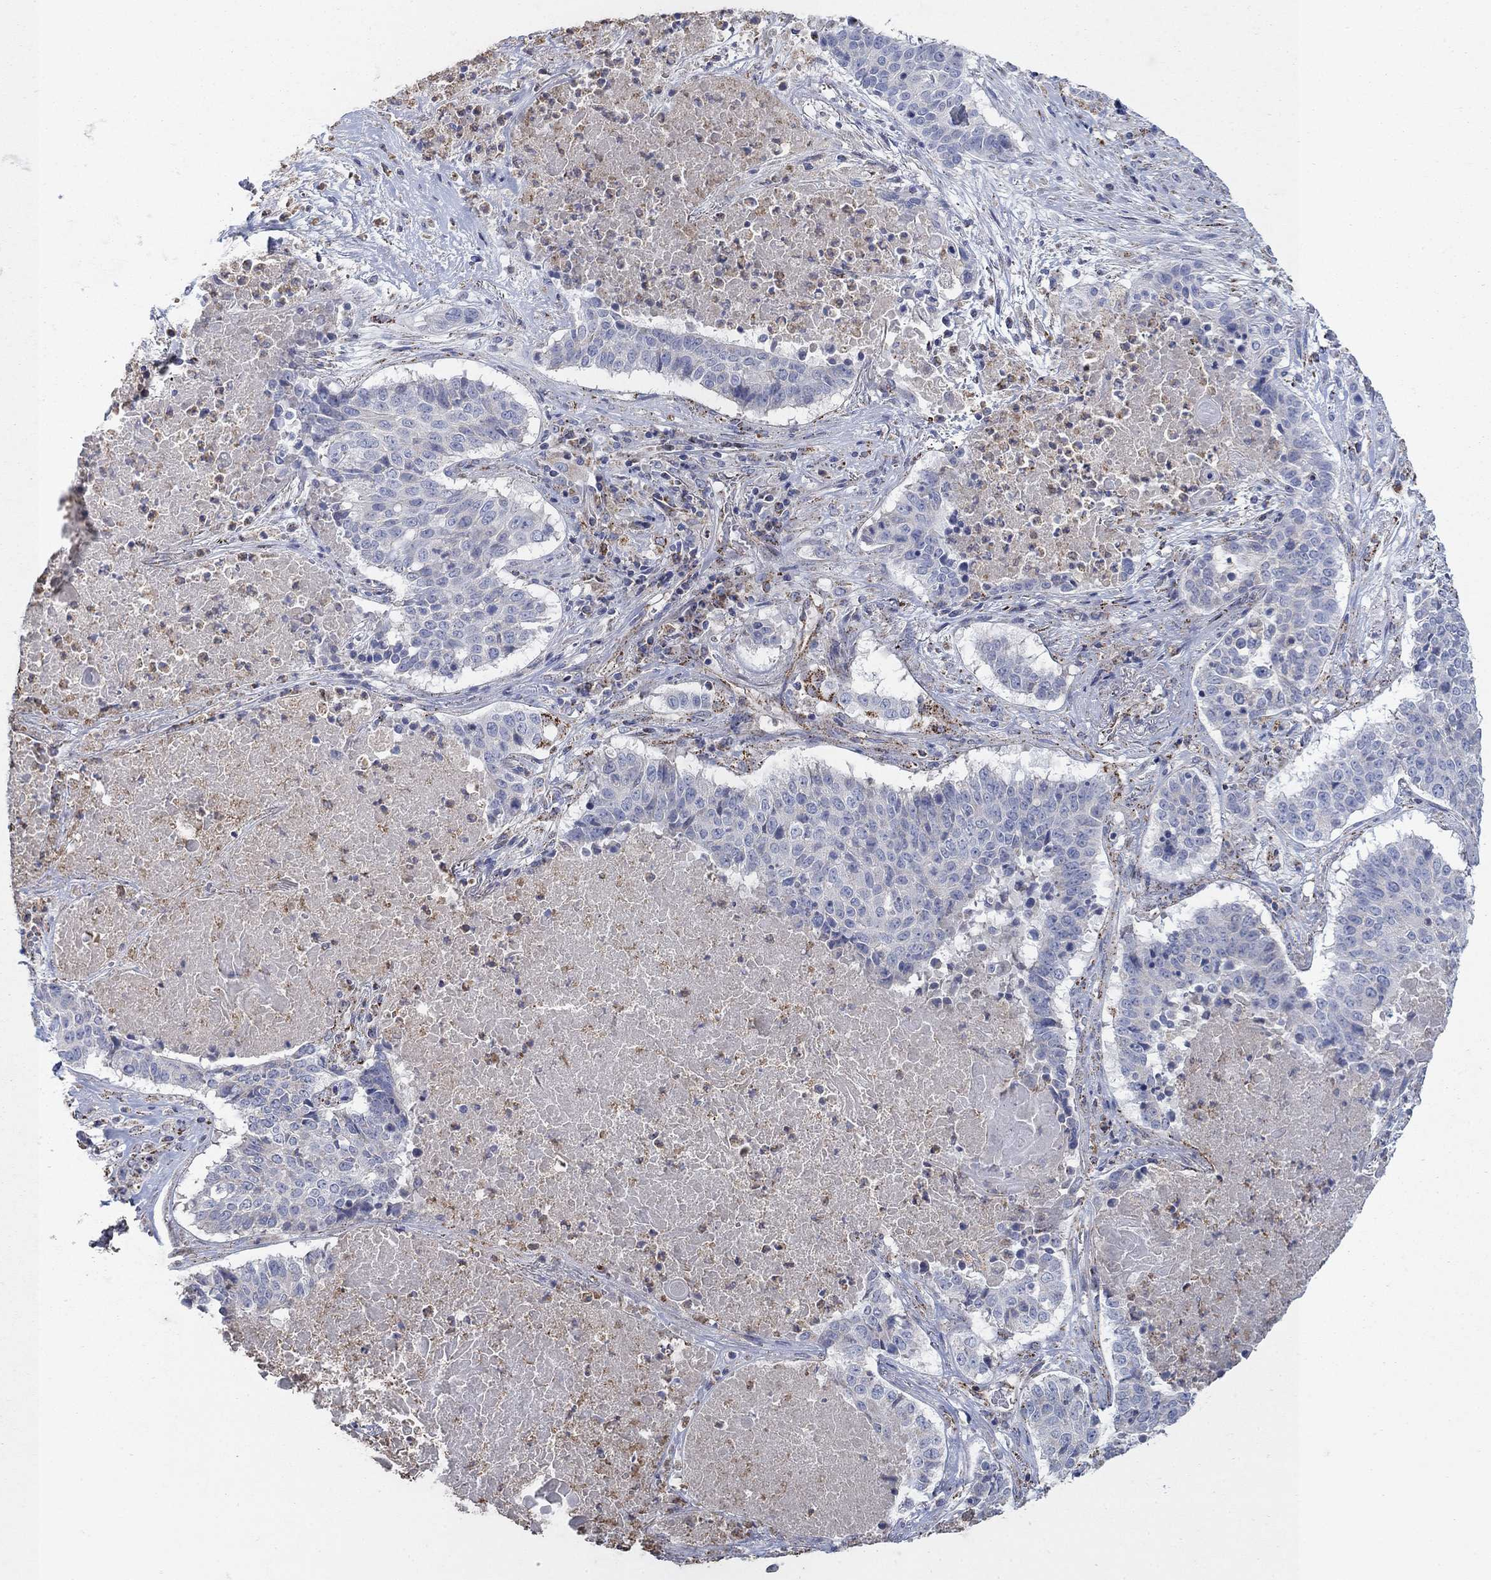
{"staining": {"intensity": "negative", "quantity": "none", "location": "none"}, "tissue": "lung cancer", "cell_type": "Tumor cells", "image_type": "cancer", "snomed": [{"axis": "morphology", "description": "Squamous cell carcinoma, NOS"}, {"axis": "topography", "description": "Lung"}], "caption": "Tumor cells are negative for protein expression in human lung cancer (squamous cell carcinoma). (DAB immunohistochemistry (IHC) with hematoxylin counter stain).", "gene": "PNPLA2", "patient": {"sex": "male", "age": 64}}